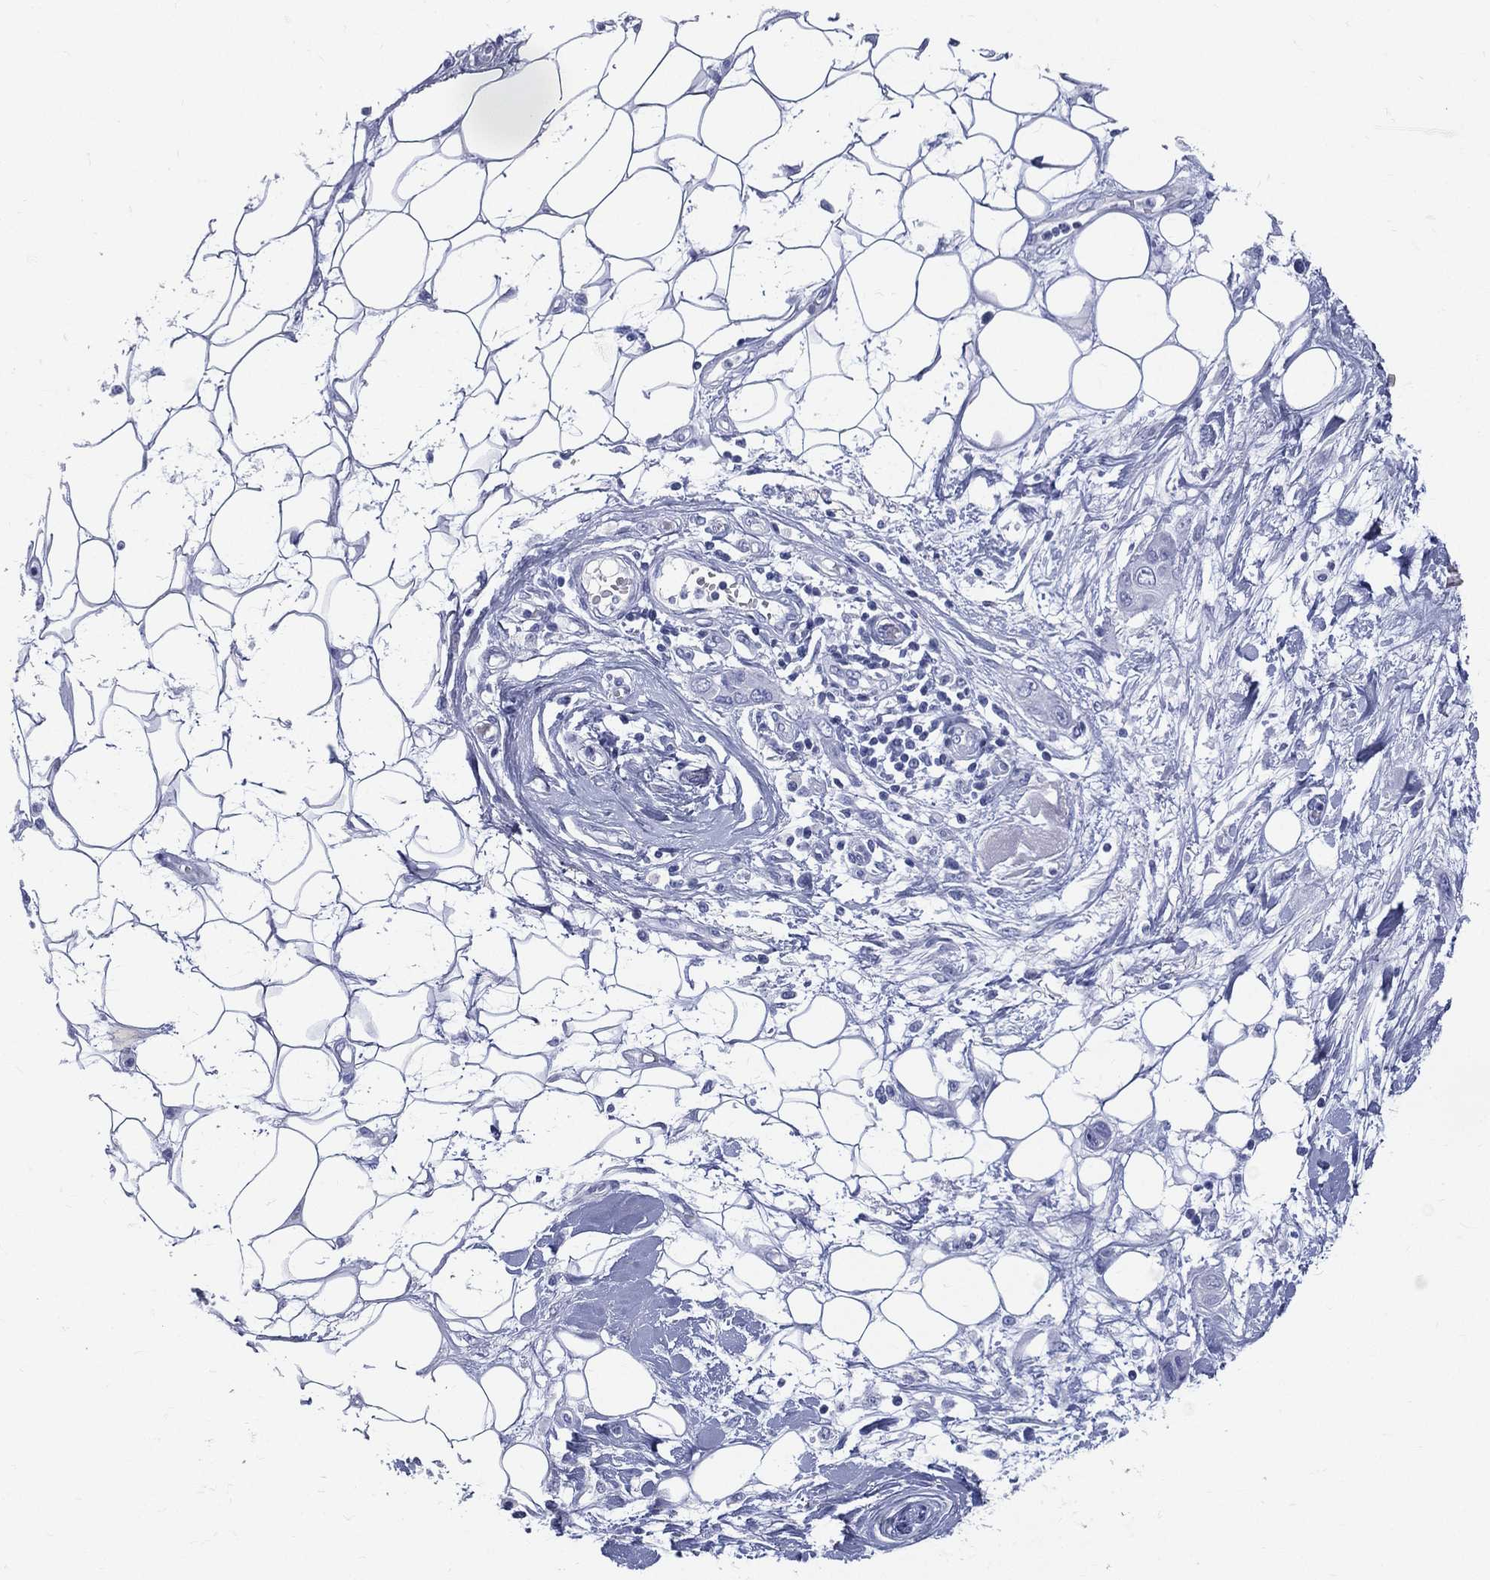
{"staining": {"intensity": "negative", "quantity": "none", "location": "none"}, "tissue": "skin cancer", "cell_type": "Tumor cells", "image_type": "cancer", "snomed": [{"axis": "morphology", "description": "Squamous cell carcinoma, NOS"}, {"axis": "topography", "description": "Skin"}], "caption": "A photomicrograph of squamous cell carcinoma (skin) stained for a protein reveals no brown staining in tumor cells.", "gene": "ETNPPL", "patient": {"sex": "male", "age": 79}}